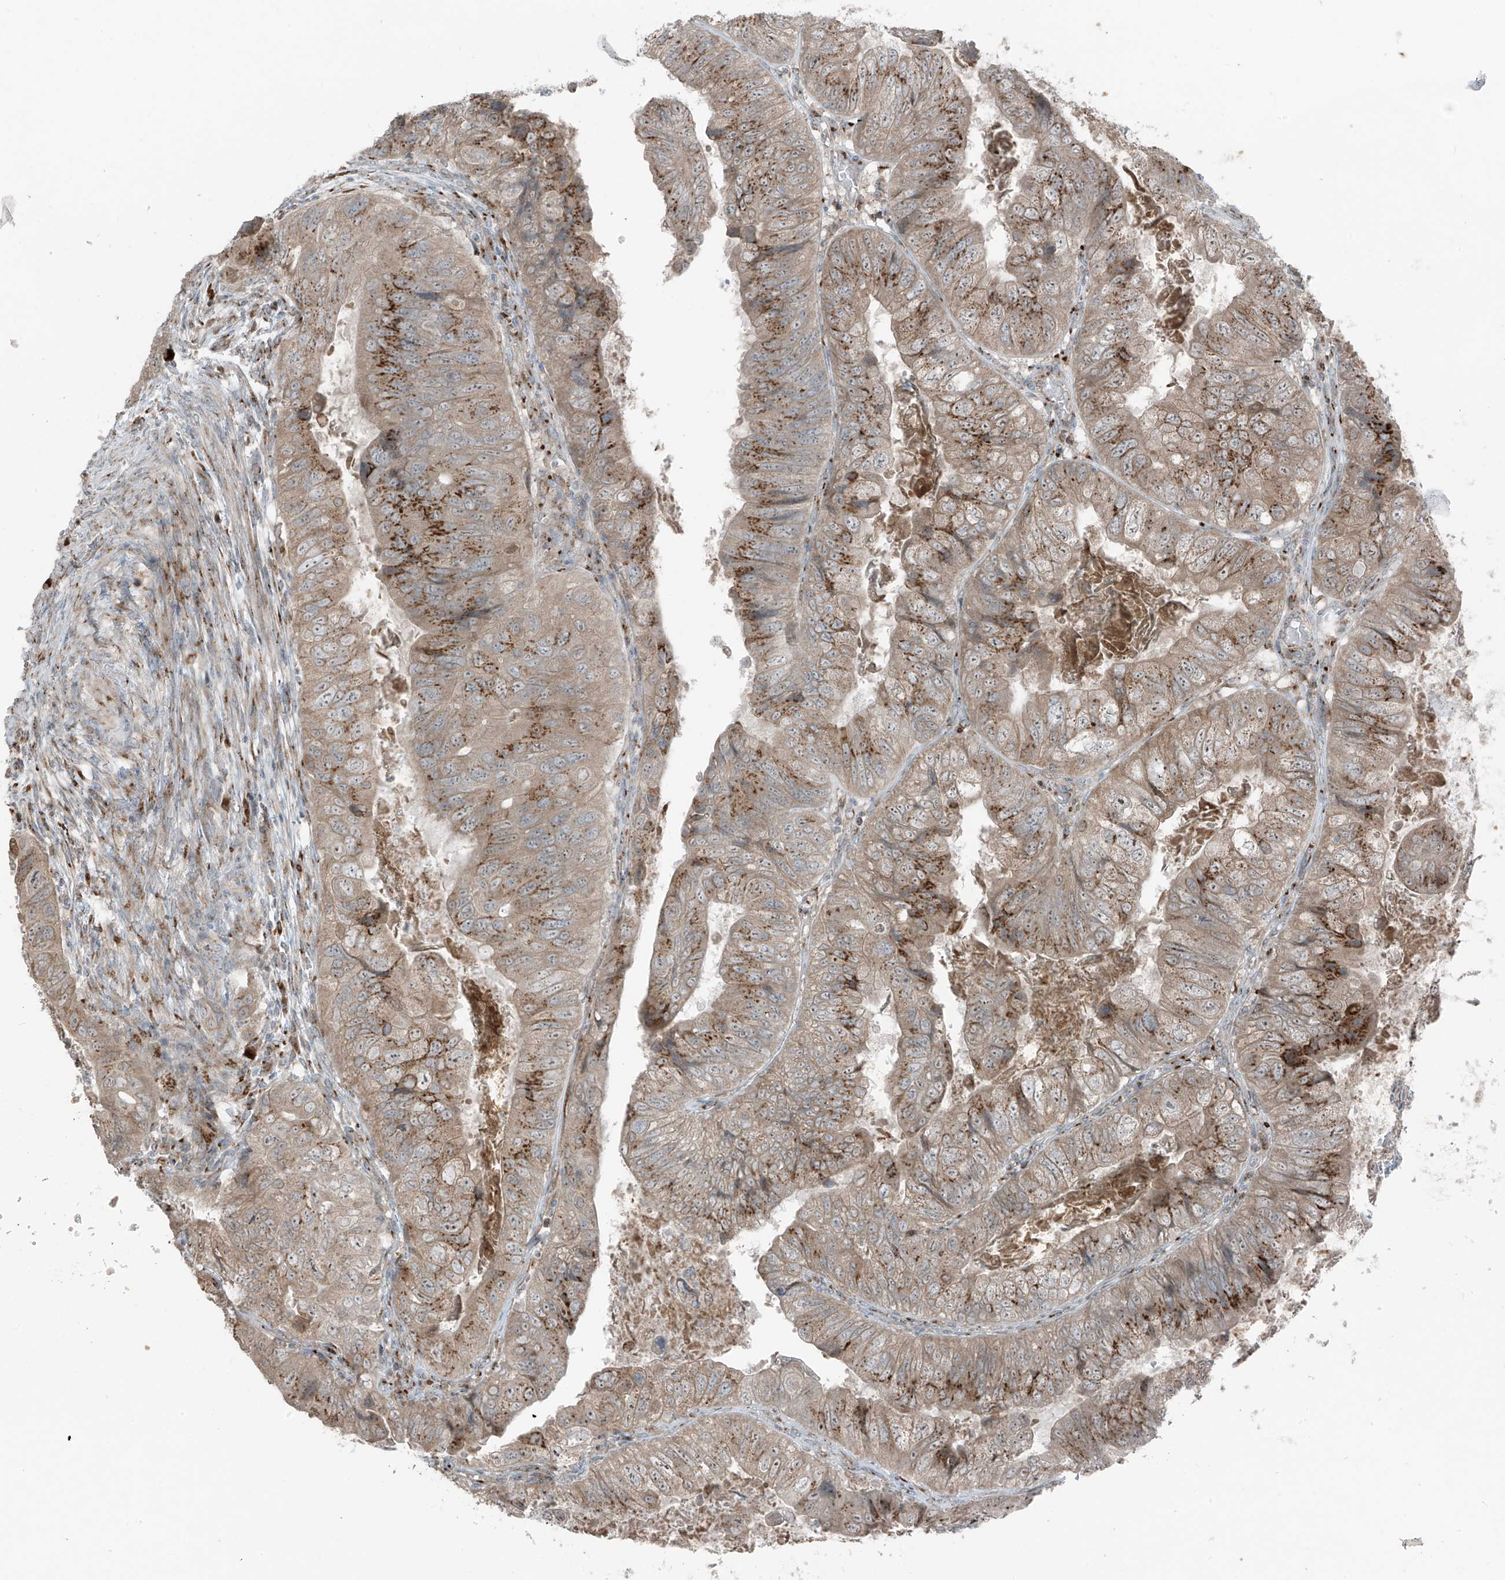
{"staining": {"intensity": "moderate", "quantity": ">75%", "location": "cytoplasmic/membranous"}, "tissue": "colorectal cancer", "cell_type": "Tumor cells", "image_type": "cancer", "snomed": [{"axis": "morphology", "description": "Adenocarcinoma, NOS"}, {"axis": "topography", "description": "Rectum"}], "caption": "DAB immunohistochemical staining of human adenocarcinoma (colorectal) exhibits moderate cytoplasmic/membranous protein positivity in approximately >75% of tumor cells. Using DAB (3,3'-diaminobenzidine) (brown) and hematoxylin (blue) stains, captured at high magnification using brightfield microscopy.", "gene": "ERLEC1", "patient": {"sex": "male", "age": 63}}